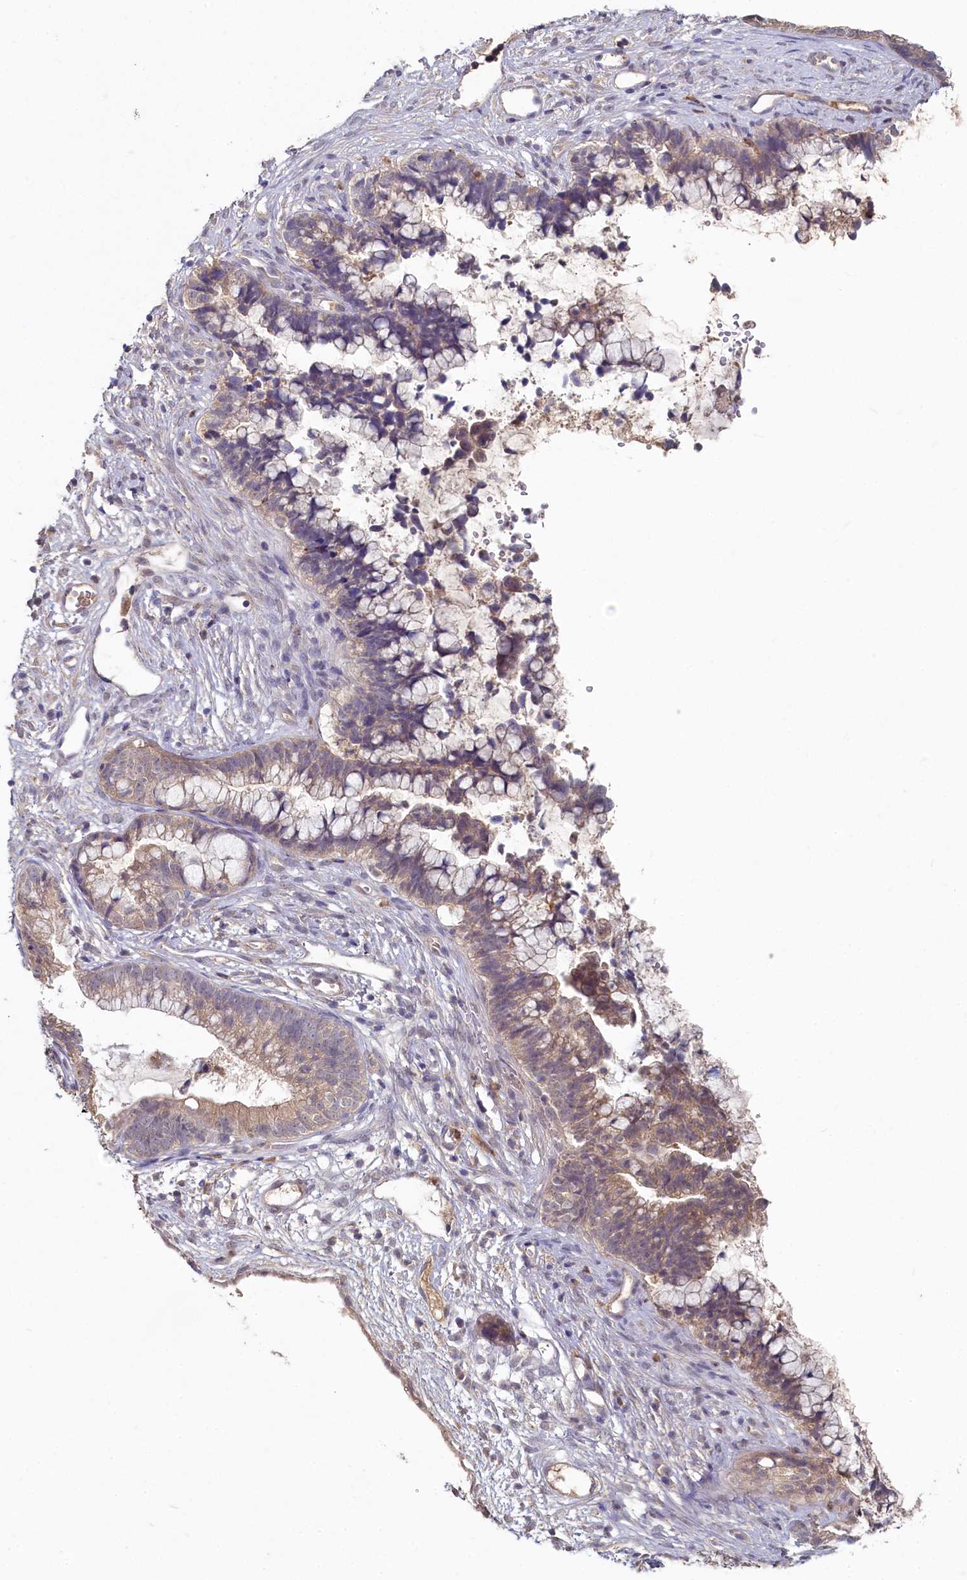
{"staining": {"intensity": "weak", "quantity": "25%-75%", "location": "cytoplasmic/membranous"}, "tissue": "cervical cancer", "cell_type": "Tumor cells", "image_type": "cancer", "snomed": [{"axis": "morphology", "description": "Adenocarcinoma, NOS"}, {"axis": "topography", "description": "Cervix"}], "caption": "Weak cytoplasmic/membranous positivity for a protein is seen in approximately 25%-75% of tumor cells of adenocarcinoma (cervical) using IHC.", "gene": "HERC3", "patient": {"sex": "female", "age": 44}}